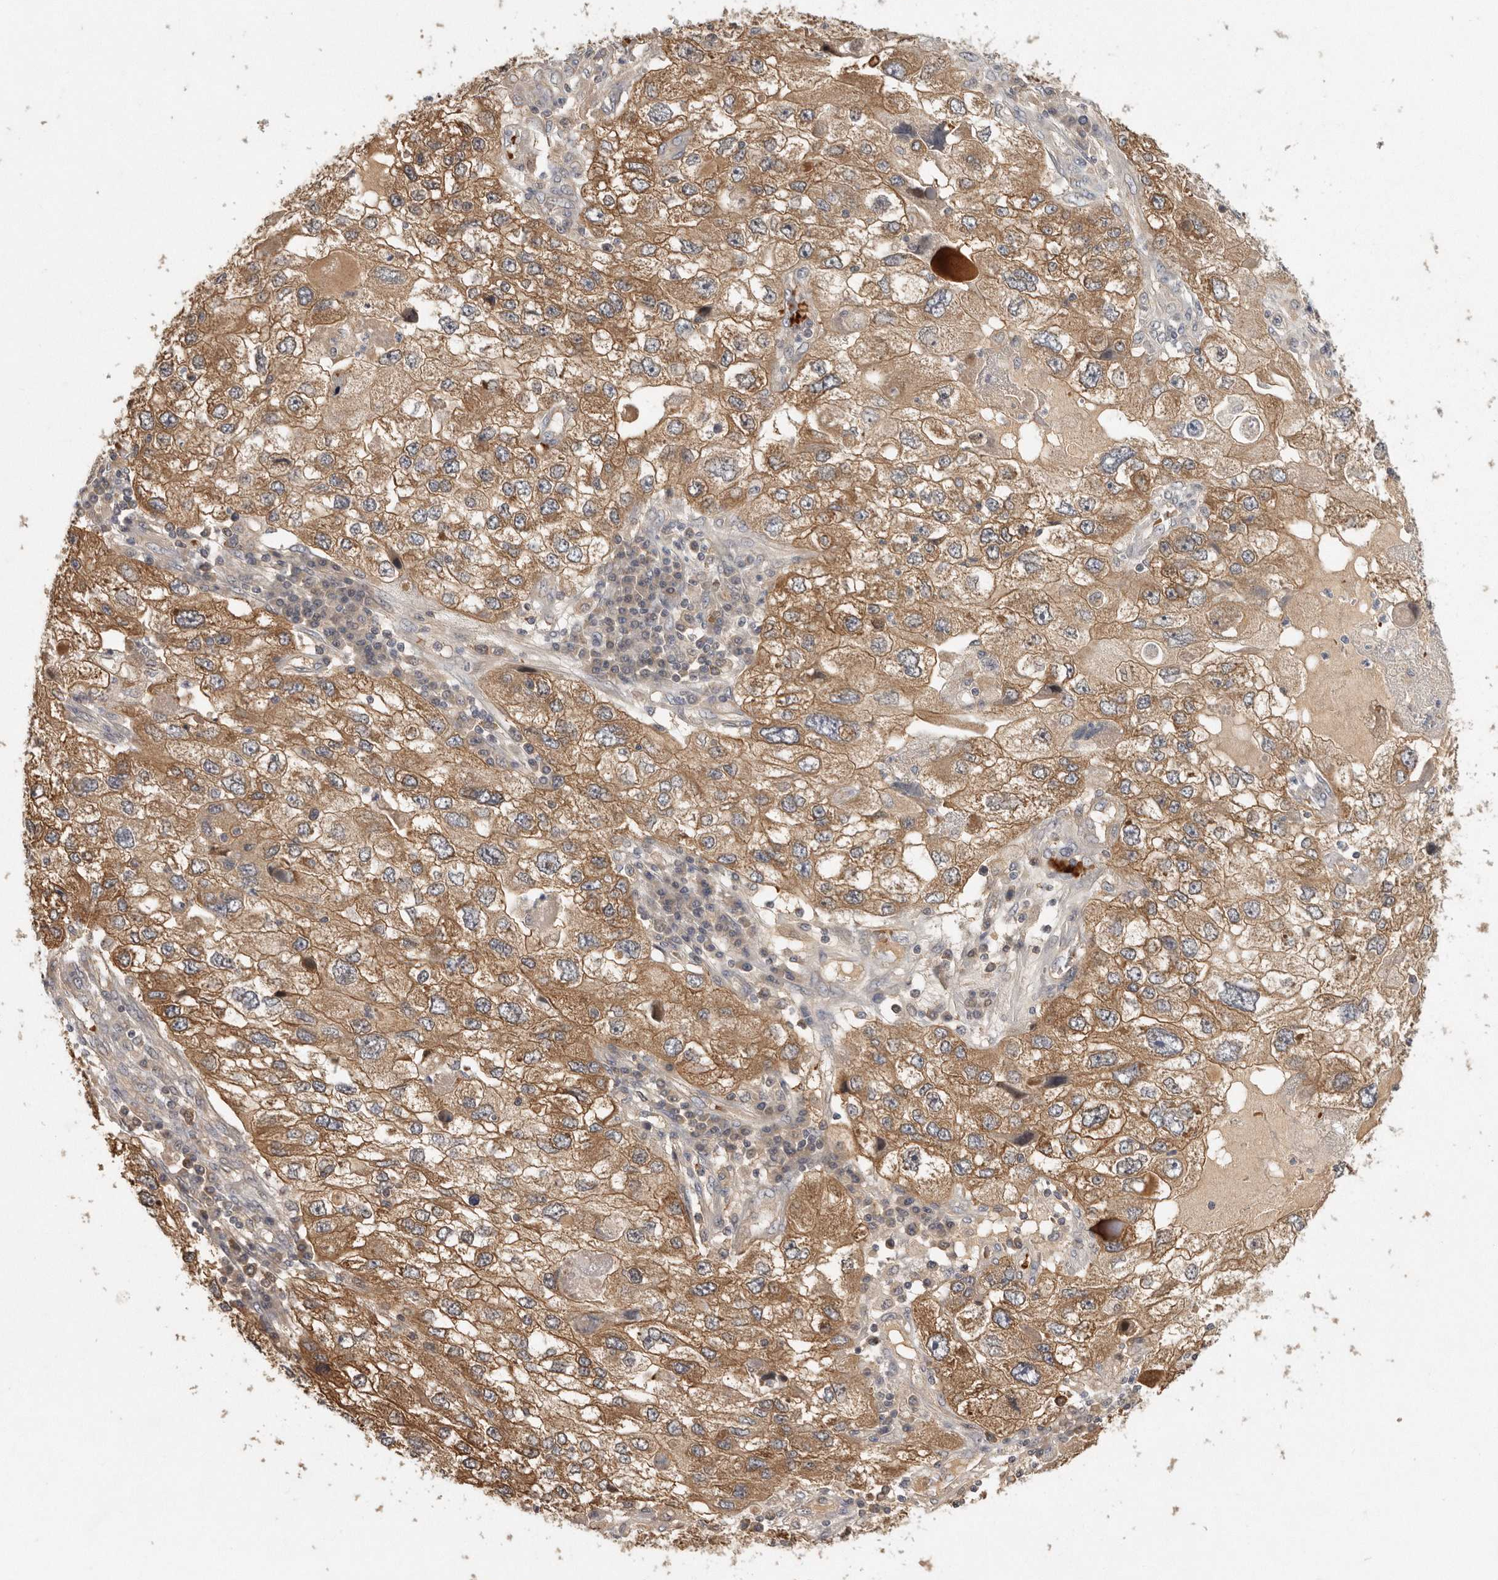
{"staining": {"intensity": "moderate", "quantity": ">75%", "location": "cytoplasmic/membranous"}, "tissue": "endometrial cancer", "cell_type": "Tumor cells", "image_type": "cancer", "snomed": [{"axis": "morphology", "description": "Adenocarcinoma, NOS"}, {"axis": "topography", "description": "Endometrium"}], "caption": "Tumor cells exhibit moderate cytoplasmic/membranous staining in about >75% of cells in endometrial adenocarcinoma. Using DAB (brown) and hematoxylin (blue) stains, captured at high magnification using brightfield microscopy.", "gene": "CFAP298", "patient": {"sex": "female", "age": 49}}